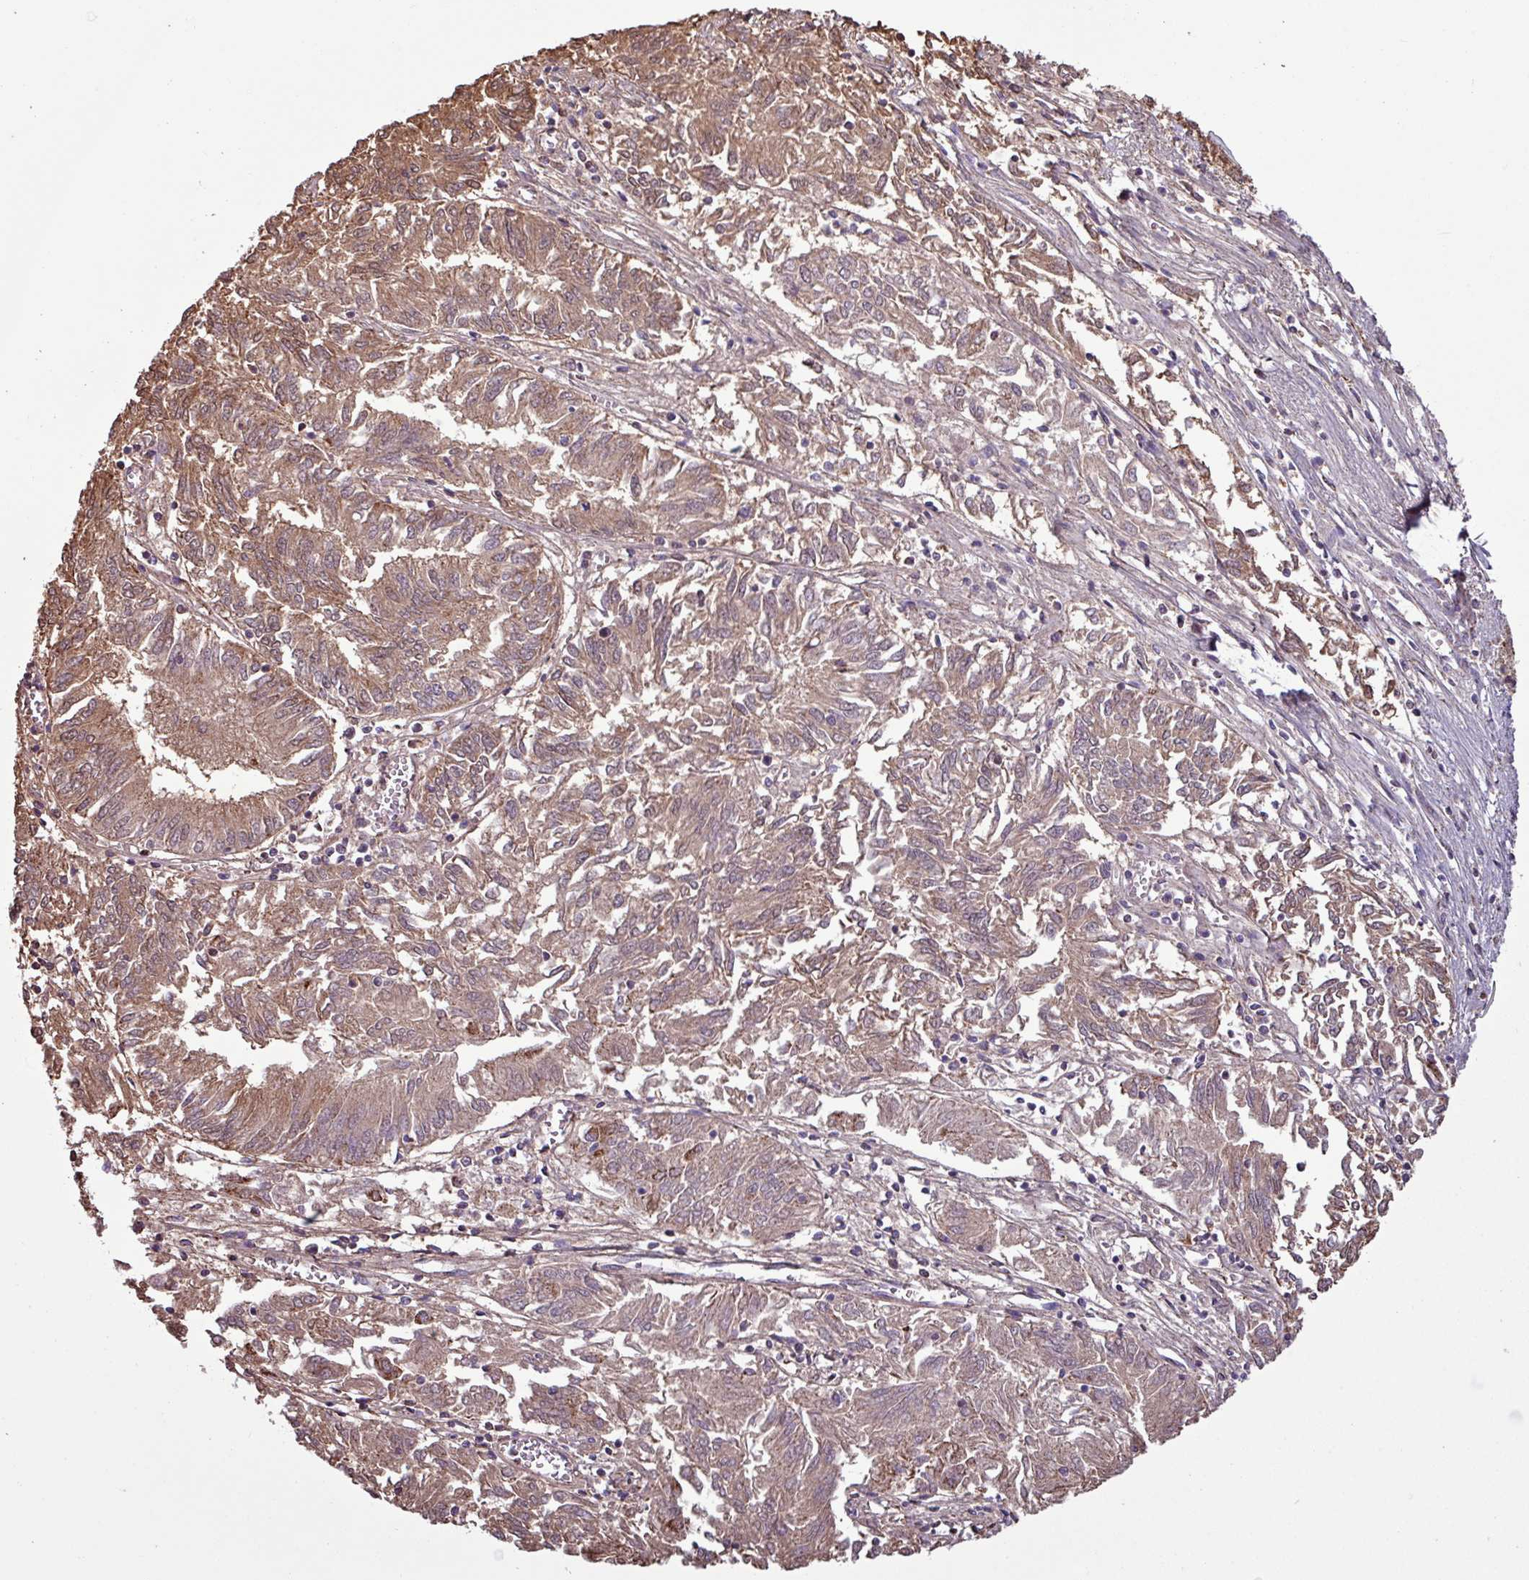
{"staining": {"intensity": "moderate", "quantity": ">75%", "location": "cytoplasmic/membranous"}, "tissue": "endometrial cancer", "cell_type": "Tumor cells", "image_type": "cancer", "snomed": [{"axis": "morphology", "description": "Adenocarcinoma, NOS"}, {"axis": "topography", "description": "Endometrium"}], "caption": "A micrograph showing moderate cytoplasmic/membranous expression in about >75% of tumor cells in endometrial cancer, as visualized by brown immunohistochemical staining.", "gene": "ALG8", "patient": {"sex": "female", "age": 54}}